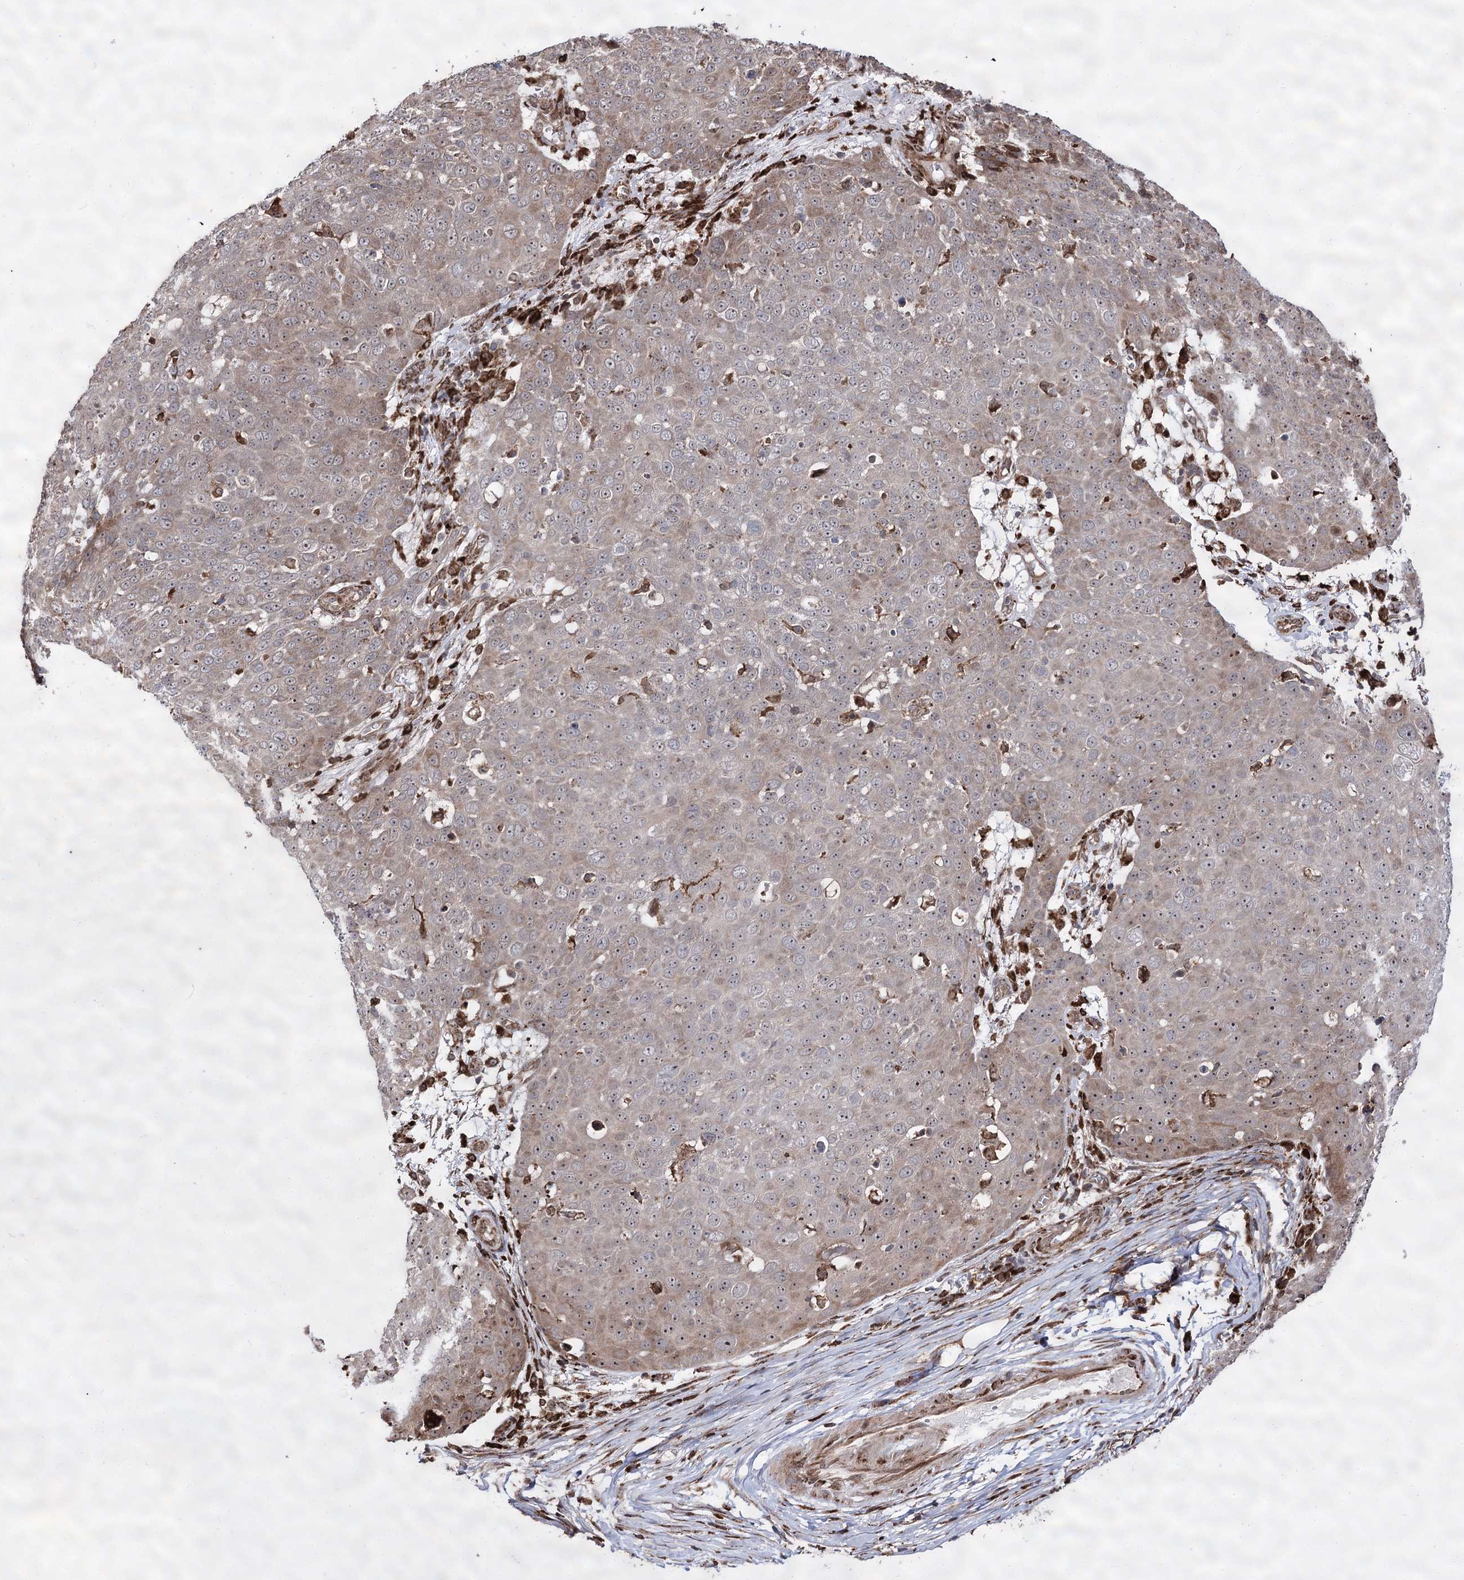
{"staining": {"intensity": "weak", "quantity": "25%-75%", "location": "cytoplasmic/membranous,nuclear"}, "tissue": "skin cancer", "cell_type": "Tumor cells", "image_type": "cancer", "snomed": [{"axis": "morphology", "description": "Squamous cell carcinoma, NOS"}, {"axis": "topography", "description": "Skin"}], "caption": "The histopathology image reveals immunohistochemical staining of skin cancer (squamous cell carcinoma). There is weak cytoplasmic/membranous and nuclear staining is identified in approximately 25%-75% of tumor cells.", "gene": "FANCL", "patient": {"sex": "male", "age": 71}}